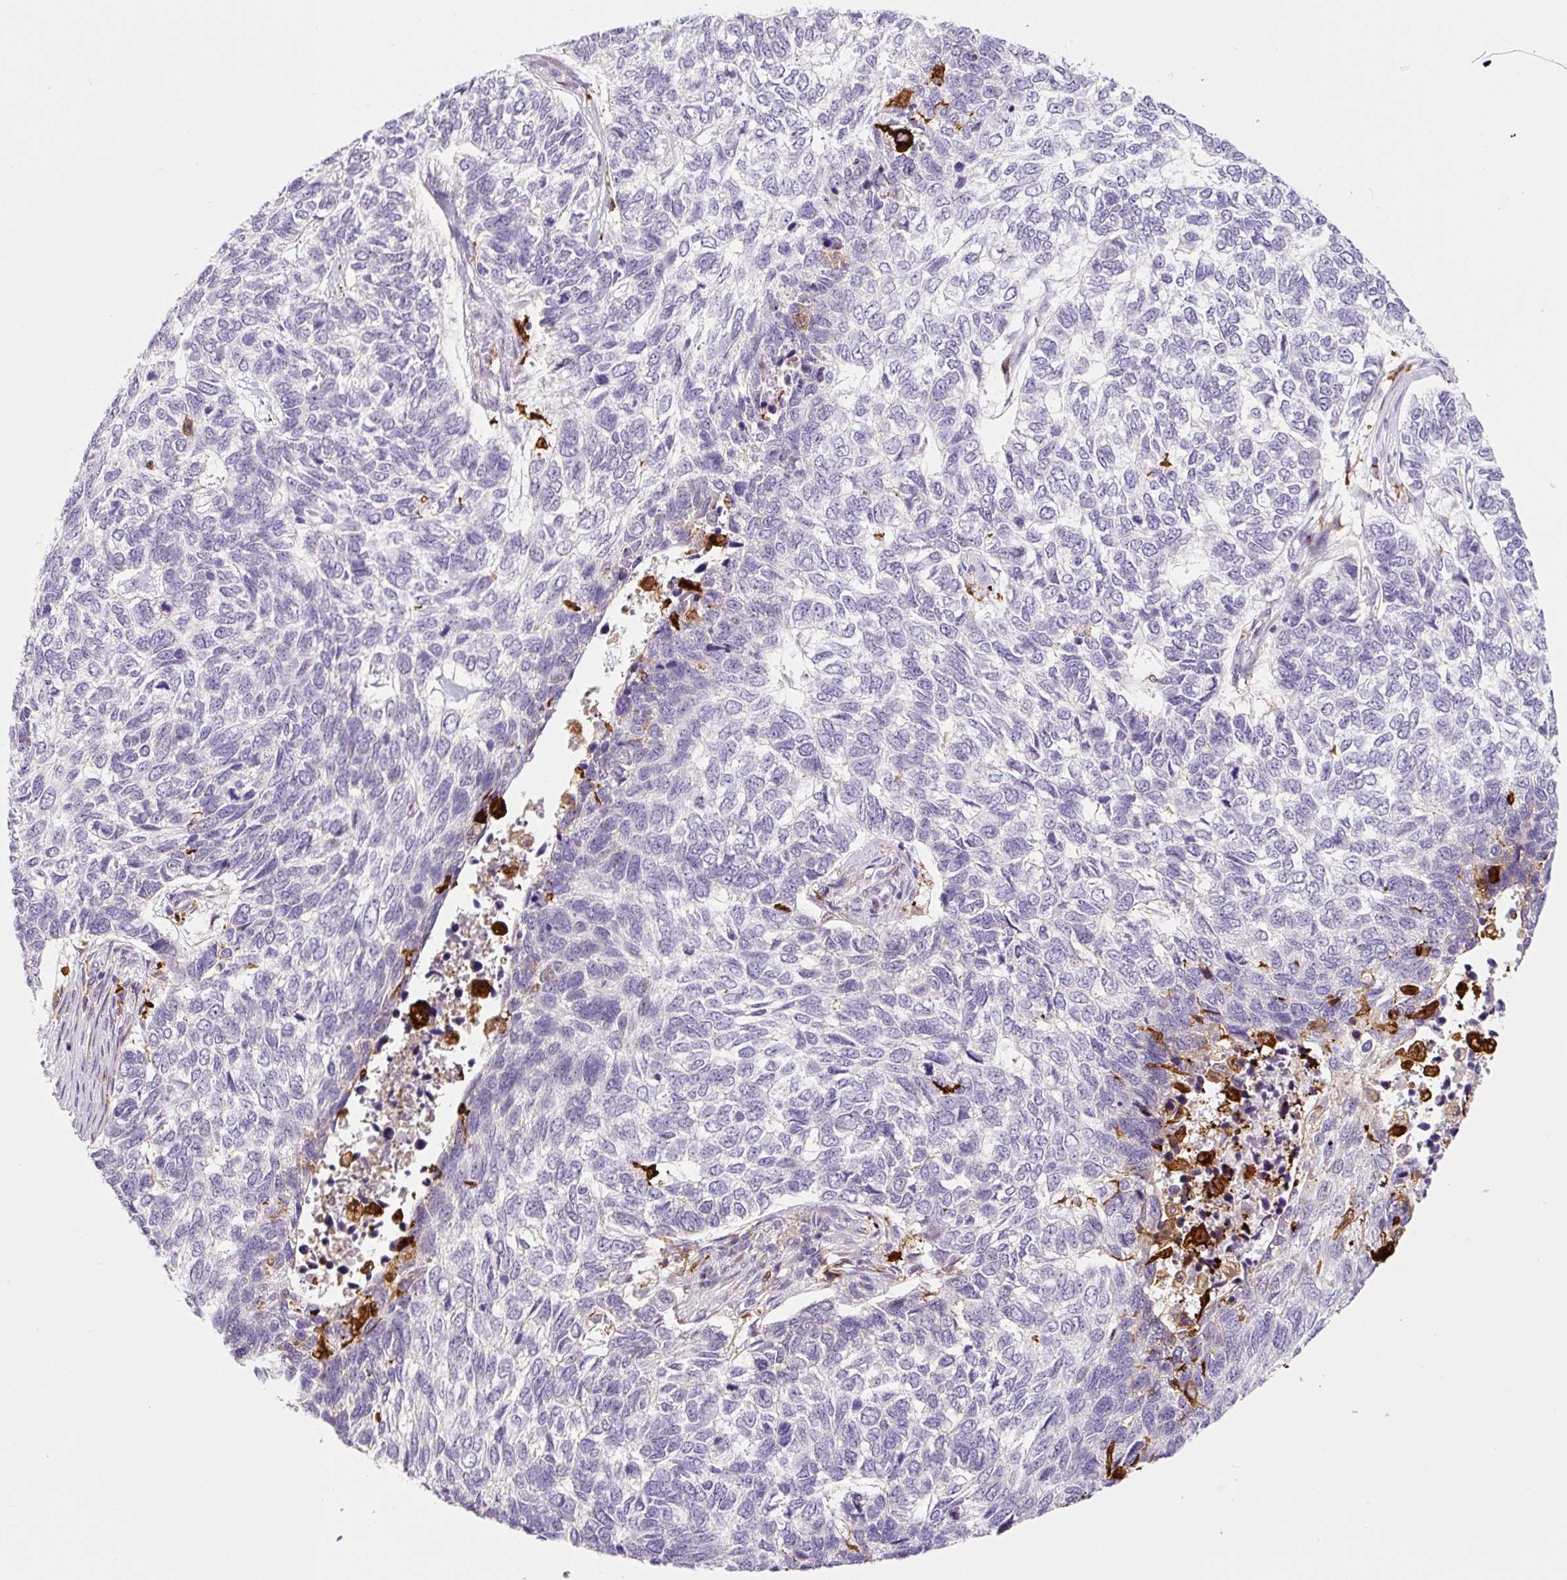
{"staining": {"intensity": "negative", "quantity": "none", "location": "none"}, "tissue": "skin cancer", "cell_type": "Tumor cells", "image_type": "cancer", "snomed": [{"axis": "morphology", "description": "Basal cell carcinoma"}, {"axis": "topography", "description": "Skin"}], "caption": "Skin cancer (basal cell carcinoma) stained for a protein using IHC displays no expression tumor cells.", "gene": "FUT10", "patient": {"sex": "female", "age": 65}}